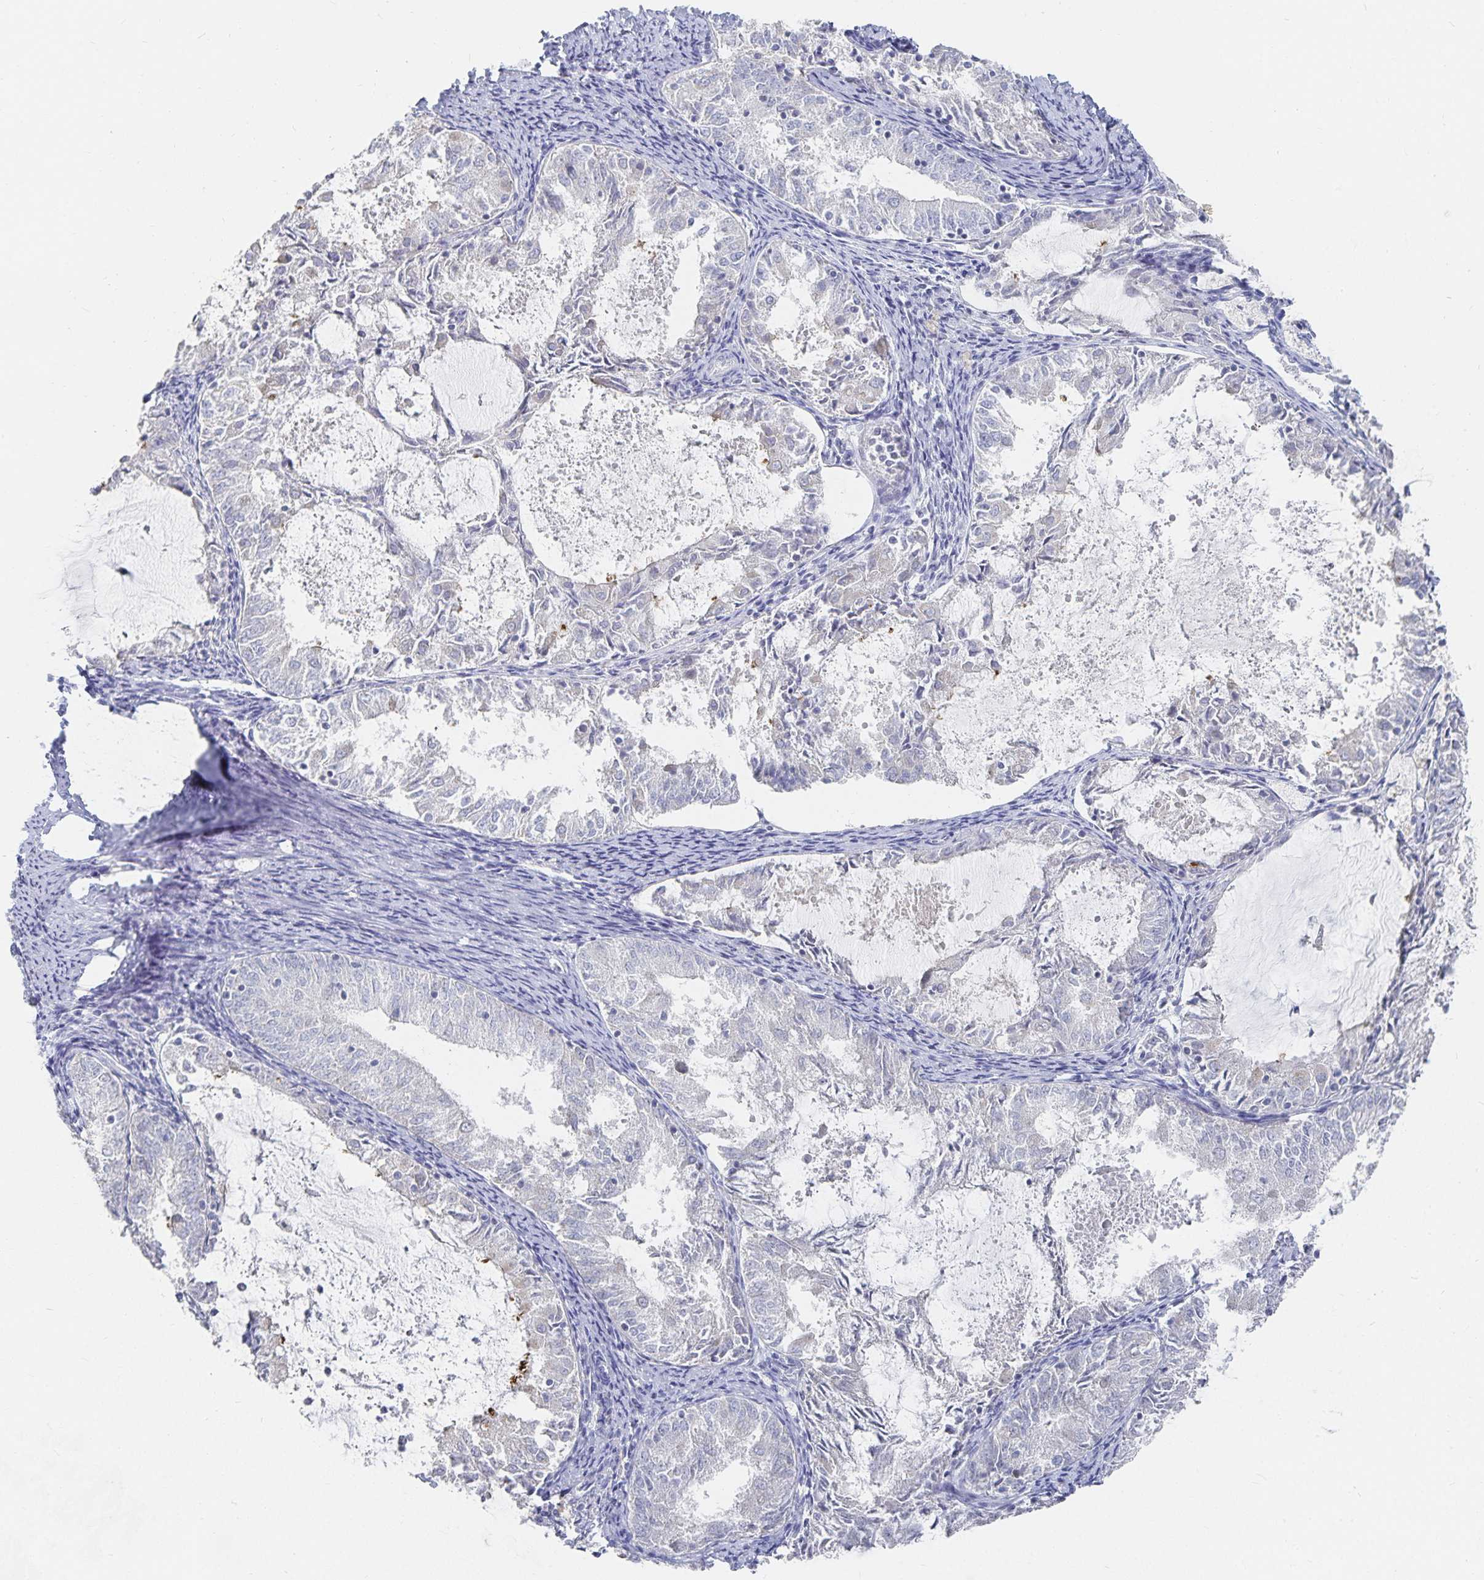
{"staining": {"intensity": "negative", "quantity": "none", "location": "none"}, "tissue": "endometrial cancer", "cell_type": "Tumor cells", "image_type": "cancer", "snomed": [{"axis": "morphology", "description": "Adenocarcinoma, NOS"}, {"axis": "topography", "description": "Endometrium"}], "caption": "IHC photomicrograph of neoplastic tissue: human adenocarcinoma (endometrial) stained with DAB shows no significant protein positivity in tumor cells. (Immunohistochemistry, brightfield microscopy, high magnification).", "gene": "DNAH9", "patient": {"sex": "female", "age": 57}}